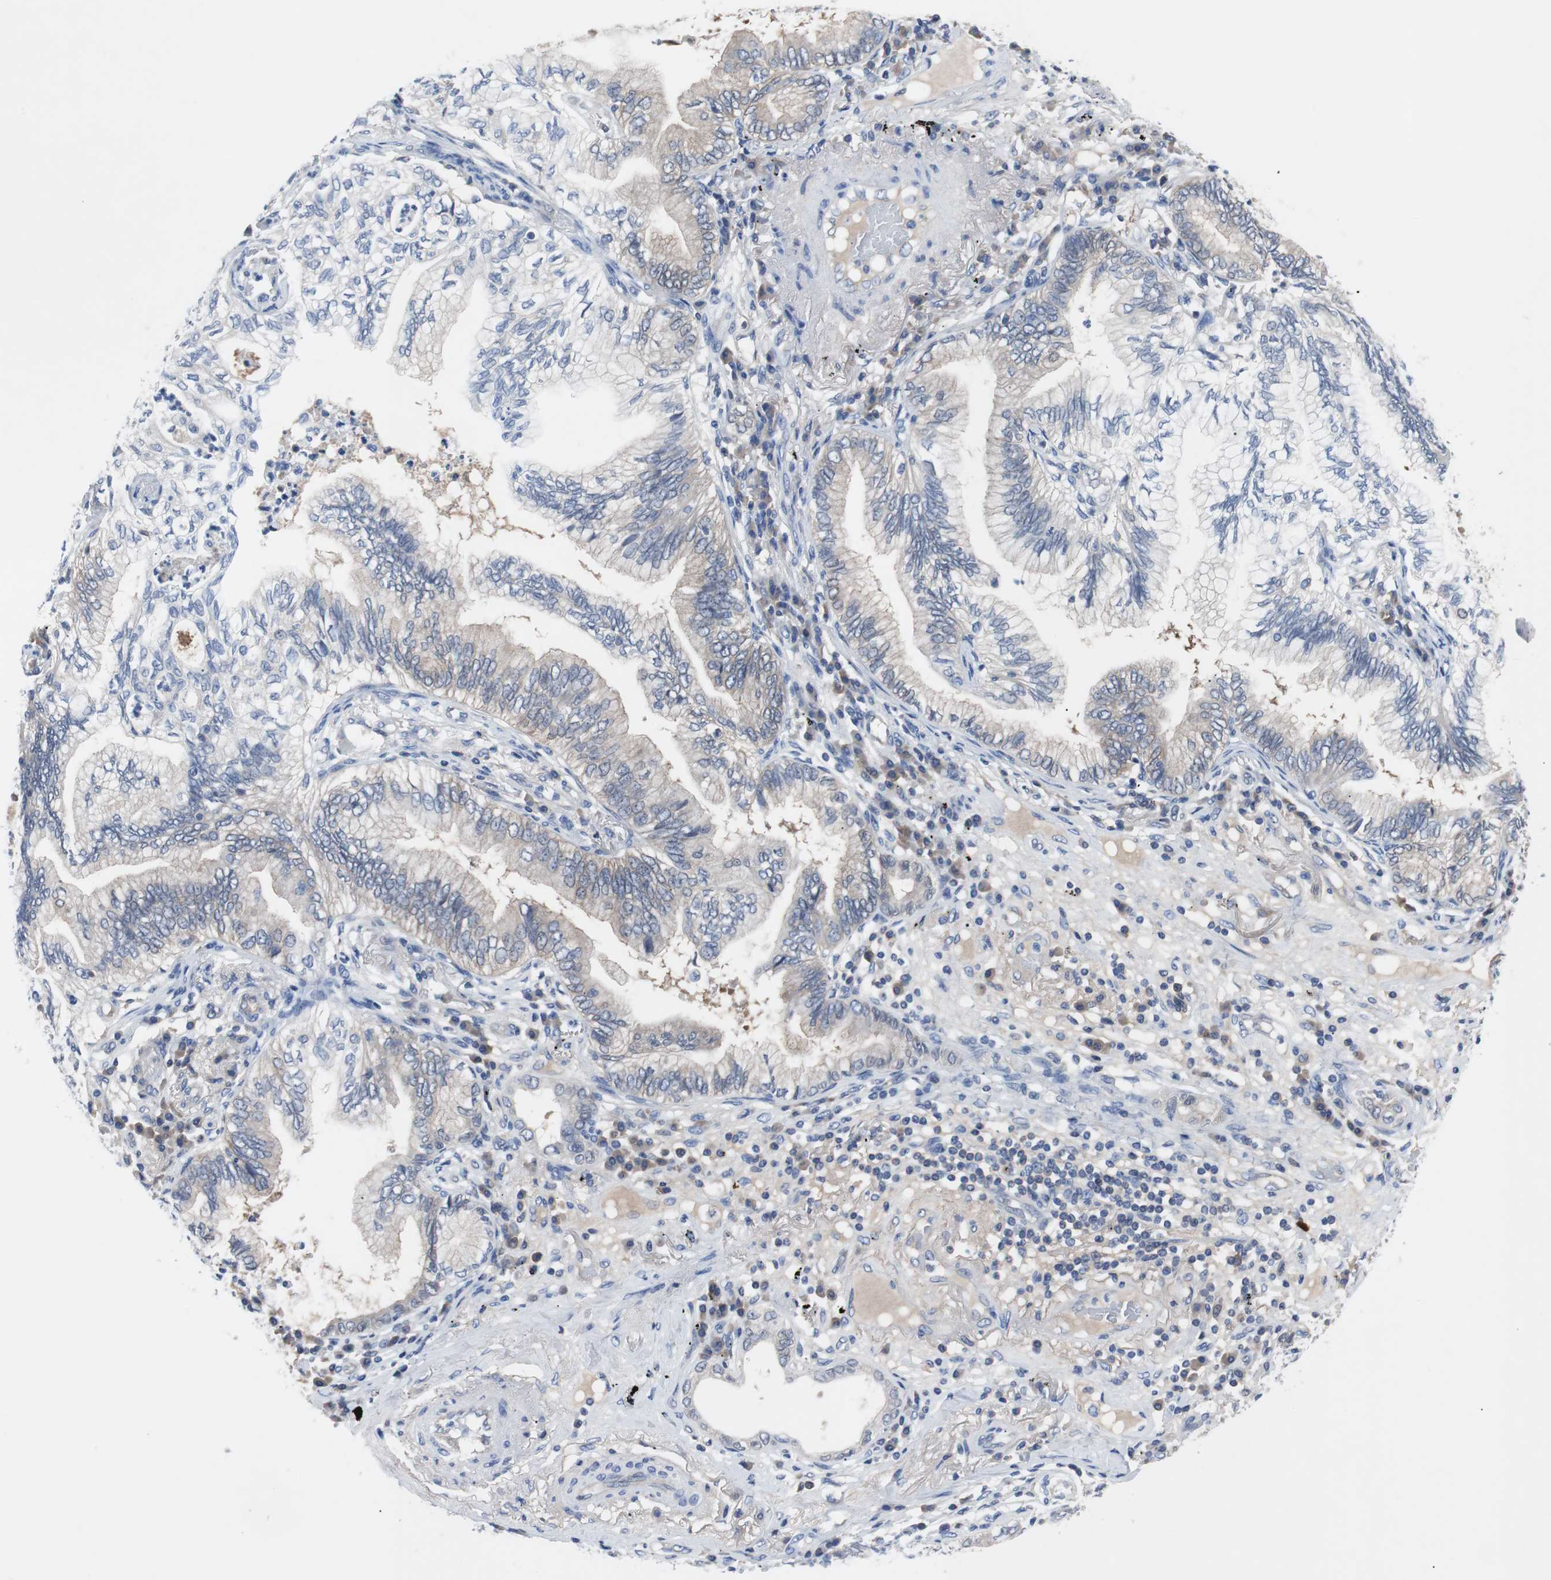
{"staining": {"intensity": "weak", "quantity": "25%-75%", "location": "cytoplasmic/membranous"}, "tissue": "lung cancer", "cell_type": "Tumor cells", "image_type": "cancer", "snomed": [{"axis": "morphology", "description": "Adenocarcinoma, NOS"}, {"axis": "topography", "description": "Lung"}], "caption": "Immunohistochemistry (IHC) (DAB (3,3'-diaminobenzidine)) staining of lung adenocarcinoma reveals weak cytoplasmic/membranous protein positivity in about 25%-75% of tumor cells. (Stains: DAB (3,3'-diaminobenzidine) in brown, nuclei in blue, Microscopy: brightfield microscopy at high magnification).", "gene": "EEF2K", "patient": {"sex": "female", "age": 70}}